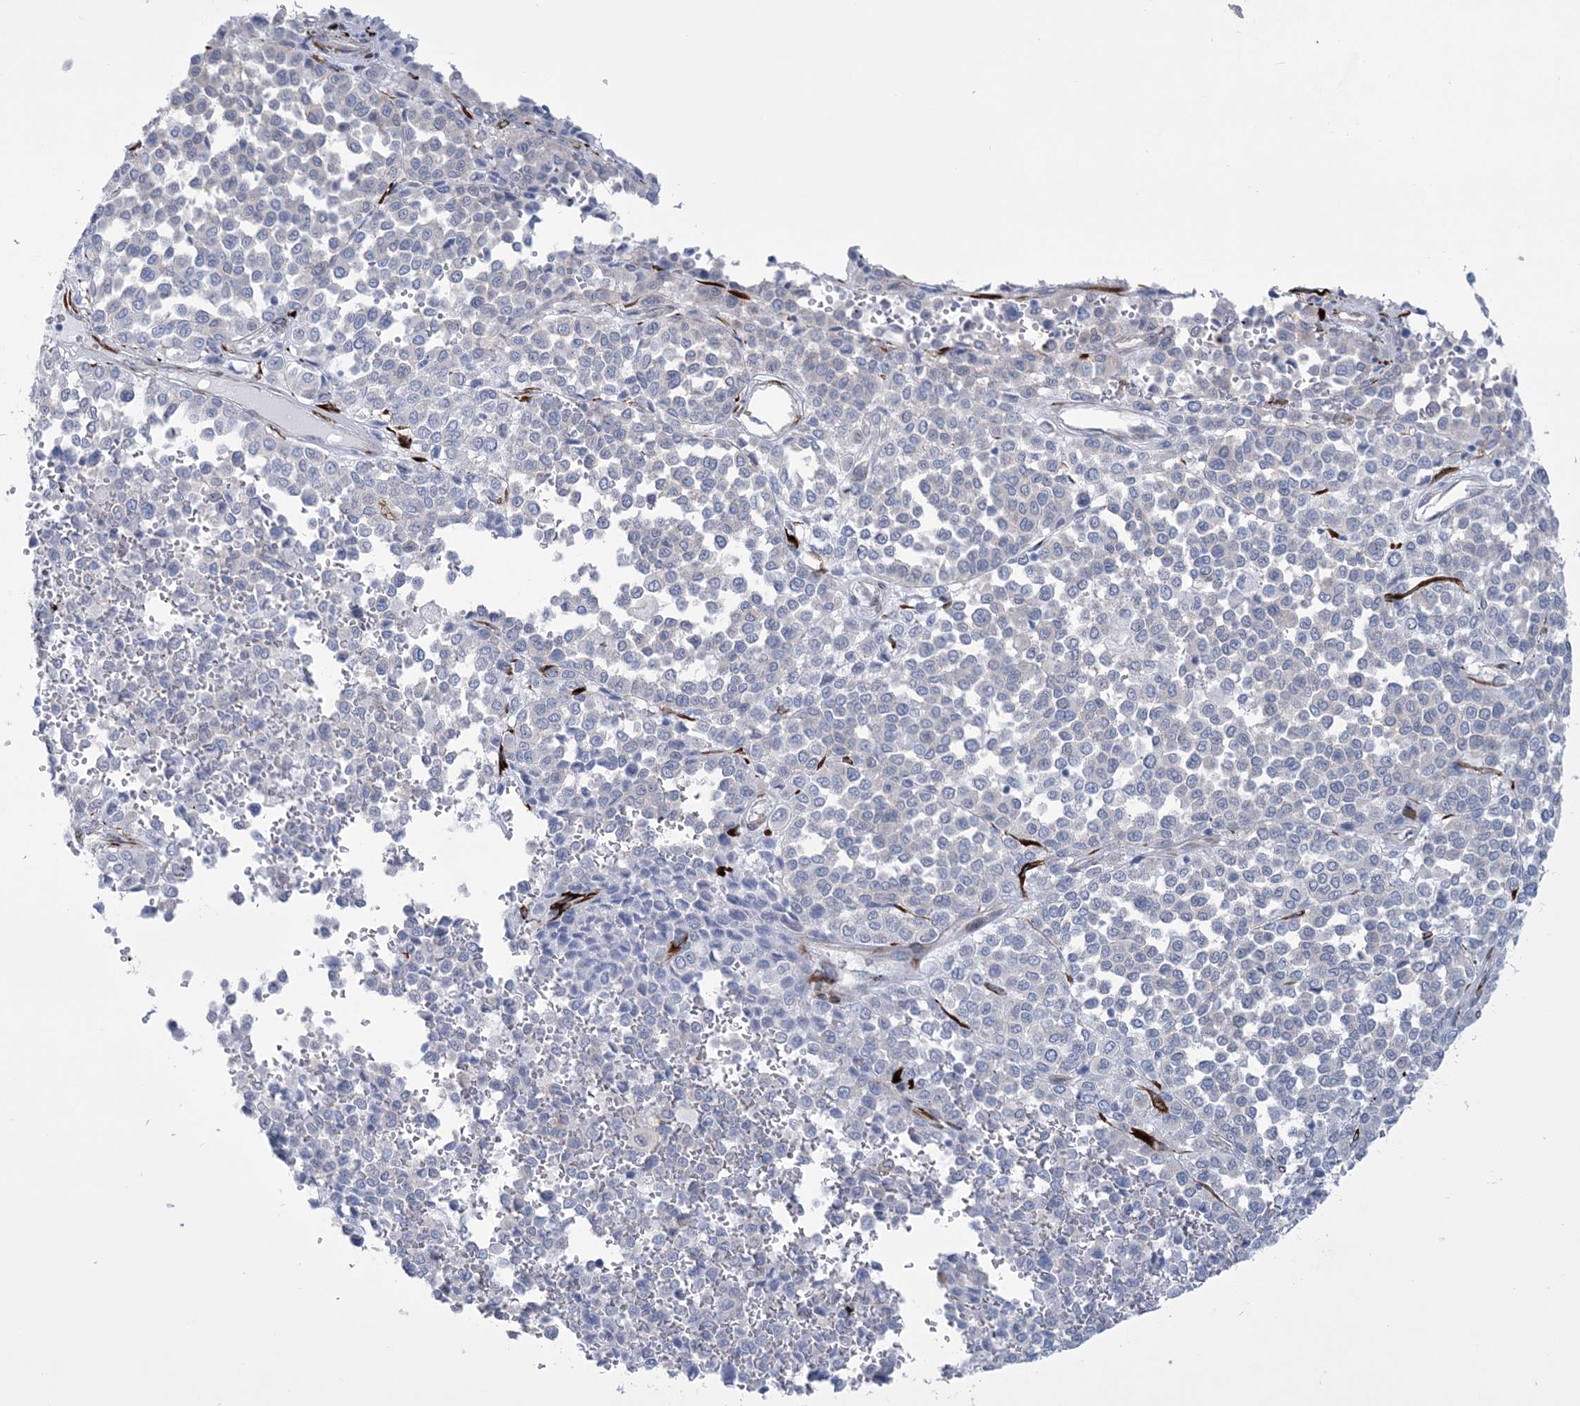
{"staining": {"intensity": "negative", "quantity": "none", "location": "none"}, "tissue": "melanoma", "cell_type": "Tumor cells", "image_type": "cancer", "snomed": [{"axis": "morphology", "description": "Malignant melanoma, Metastatic site"}, {"axis": "topography", "description": "Pancreas"}], "caption": "Immunohistochemistry (IHC) histopathology image of melanoma stained for a protein (brown), which demonstrates no staining in tumor cells.", "gene": "RAB11FIP5", "patient": {"sex": "female", "age": 30}}